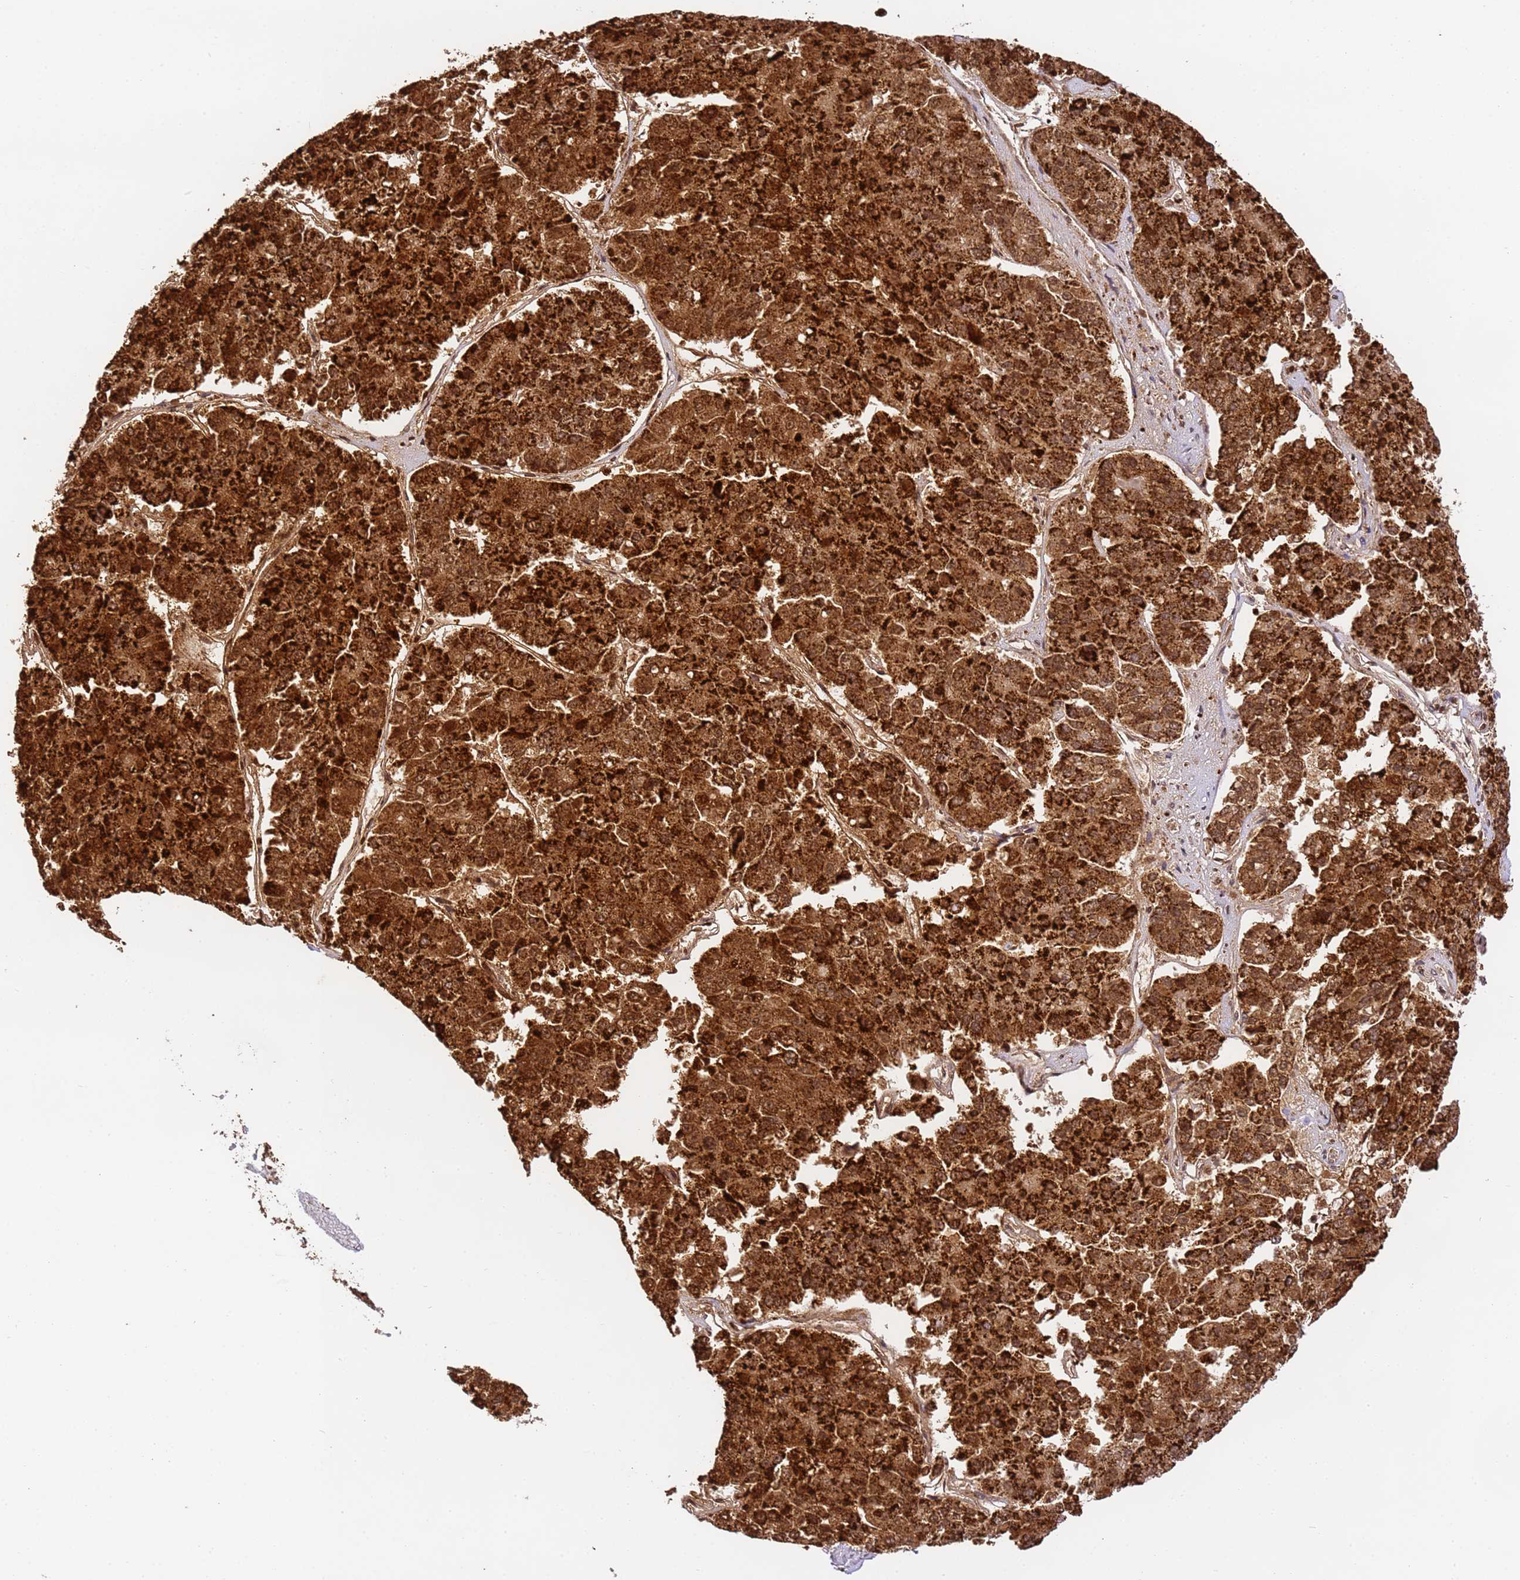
{"staining": {"intensity": "strong", "quantity": ">75%", "location": "cytoplasmic/membranous"}, "tissue": "pancreatic cancer", "cell_type": "Tumor cells", "image_type": "cancer", "snomed": [{"axis": "morphology", "description": "Adenocarcinoma, NOS"}, {"axis": "topography", "description": "Pancreas"}], "caption": "Pancreatic cancer (adenocarcinoma) stained for a protein exhibits strong cytoplasmic/membranous positivity in tumor cells.", "gene": "HSPE1", "patient": {"sex": "male", "age": 50}}